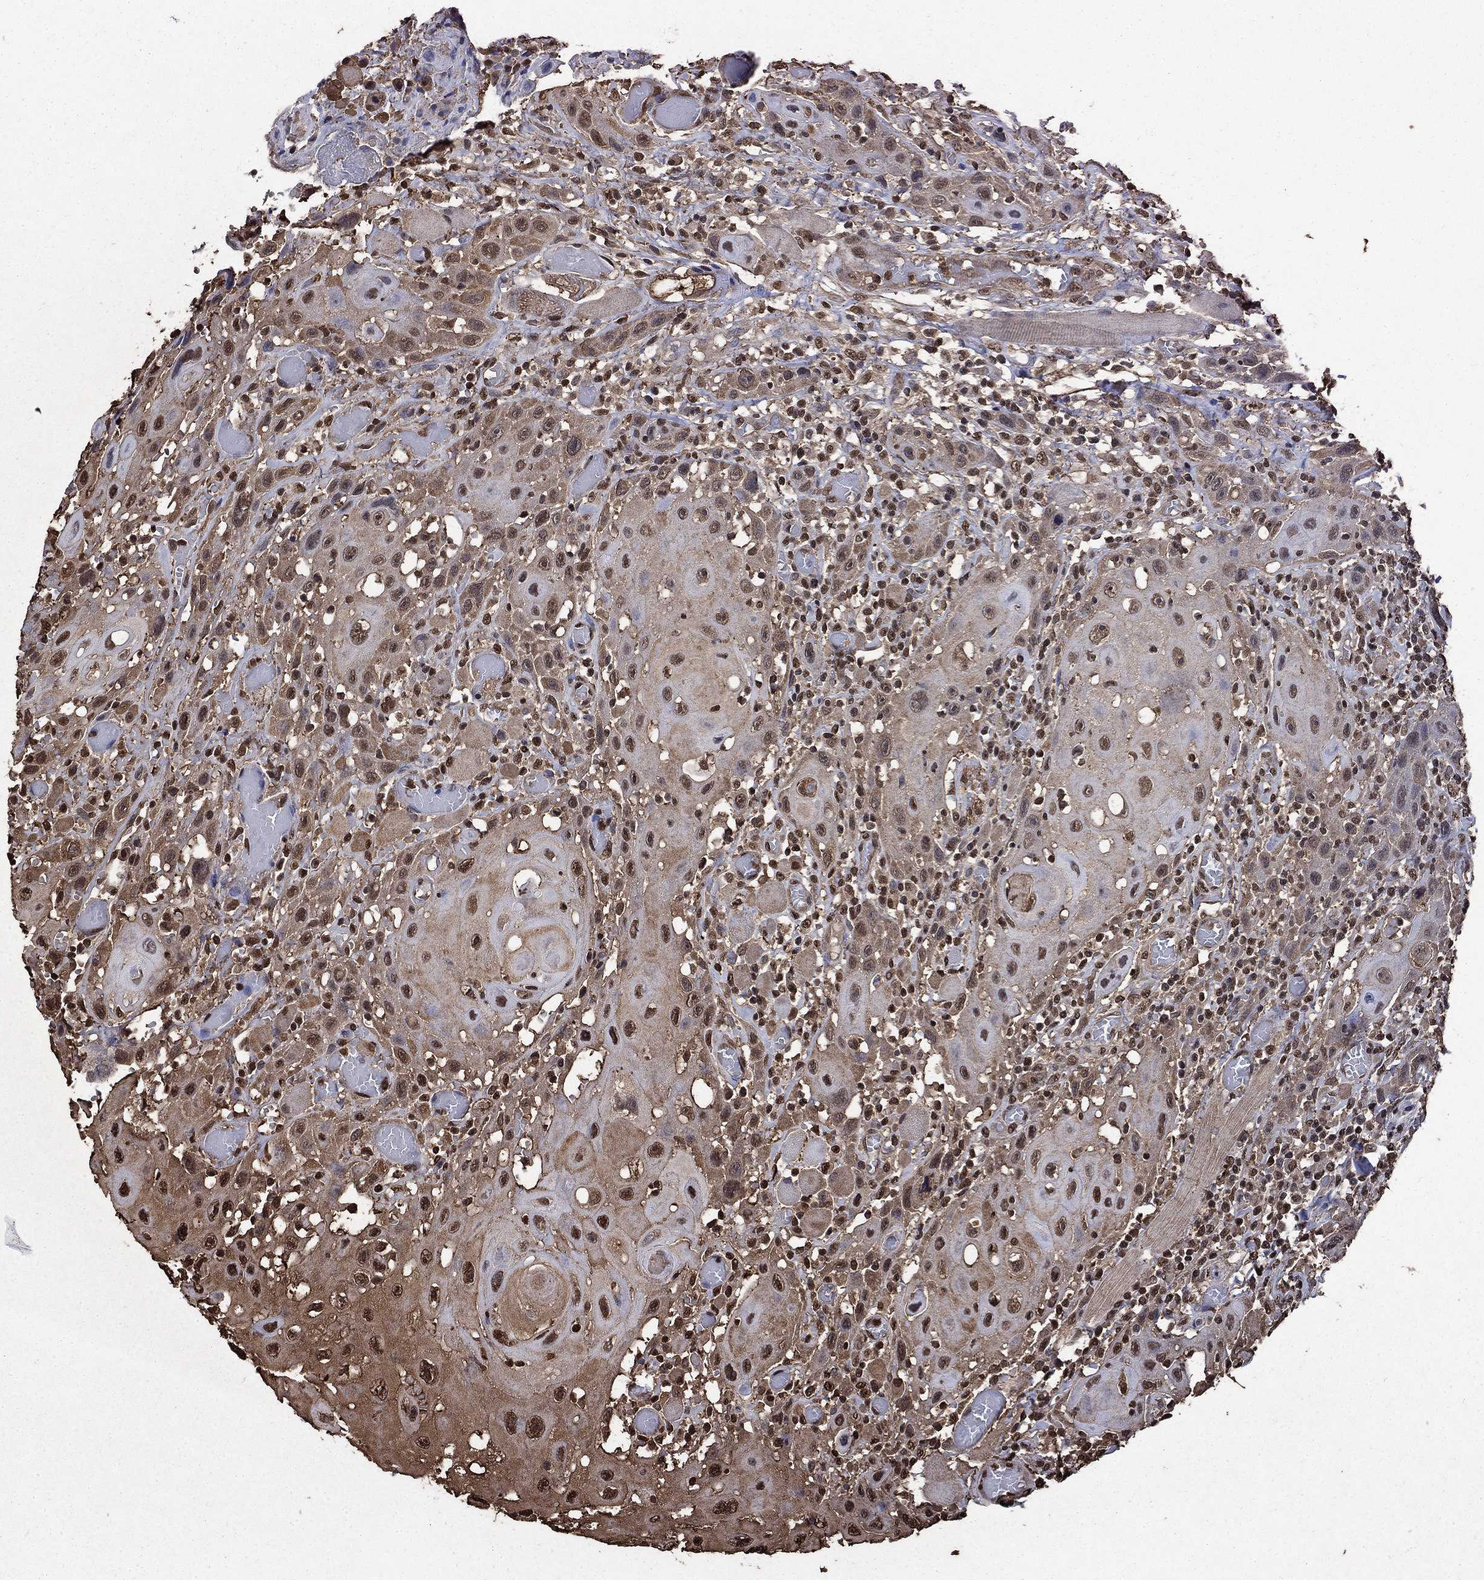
{"staining": {"intensity": "moderate", "quantity": "<25%", "location": "nuclear"}, "tissue": "head and neck cancer", "cell_type": "Tumor cells", "image_type": "cancer", "snomed": [{"axis": "morphology", "description": "Normal tissue, NOS"}, {"axis": "morphology", "description": "Squamous cell carcinoma, NOS"}, {"axis": "topography", "description": "Oral tissue"}, {"axis": "topography", "description": "Head-Neck"}], "caption": "Brown immunohistochemical staining in human head and neck squamous cell carcinoma displays moderate nuclear expression in approximately <25% of tumor cells.", "gene": "GAPDH", "patient": {"sex": "male", "age": 71}}